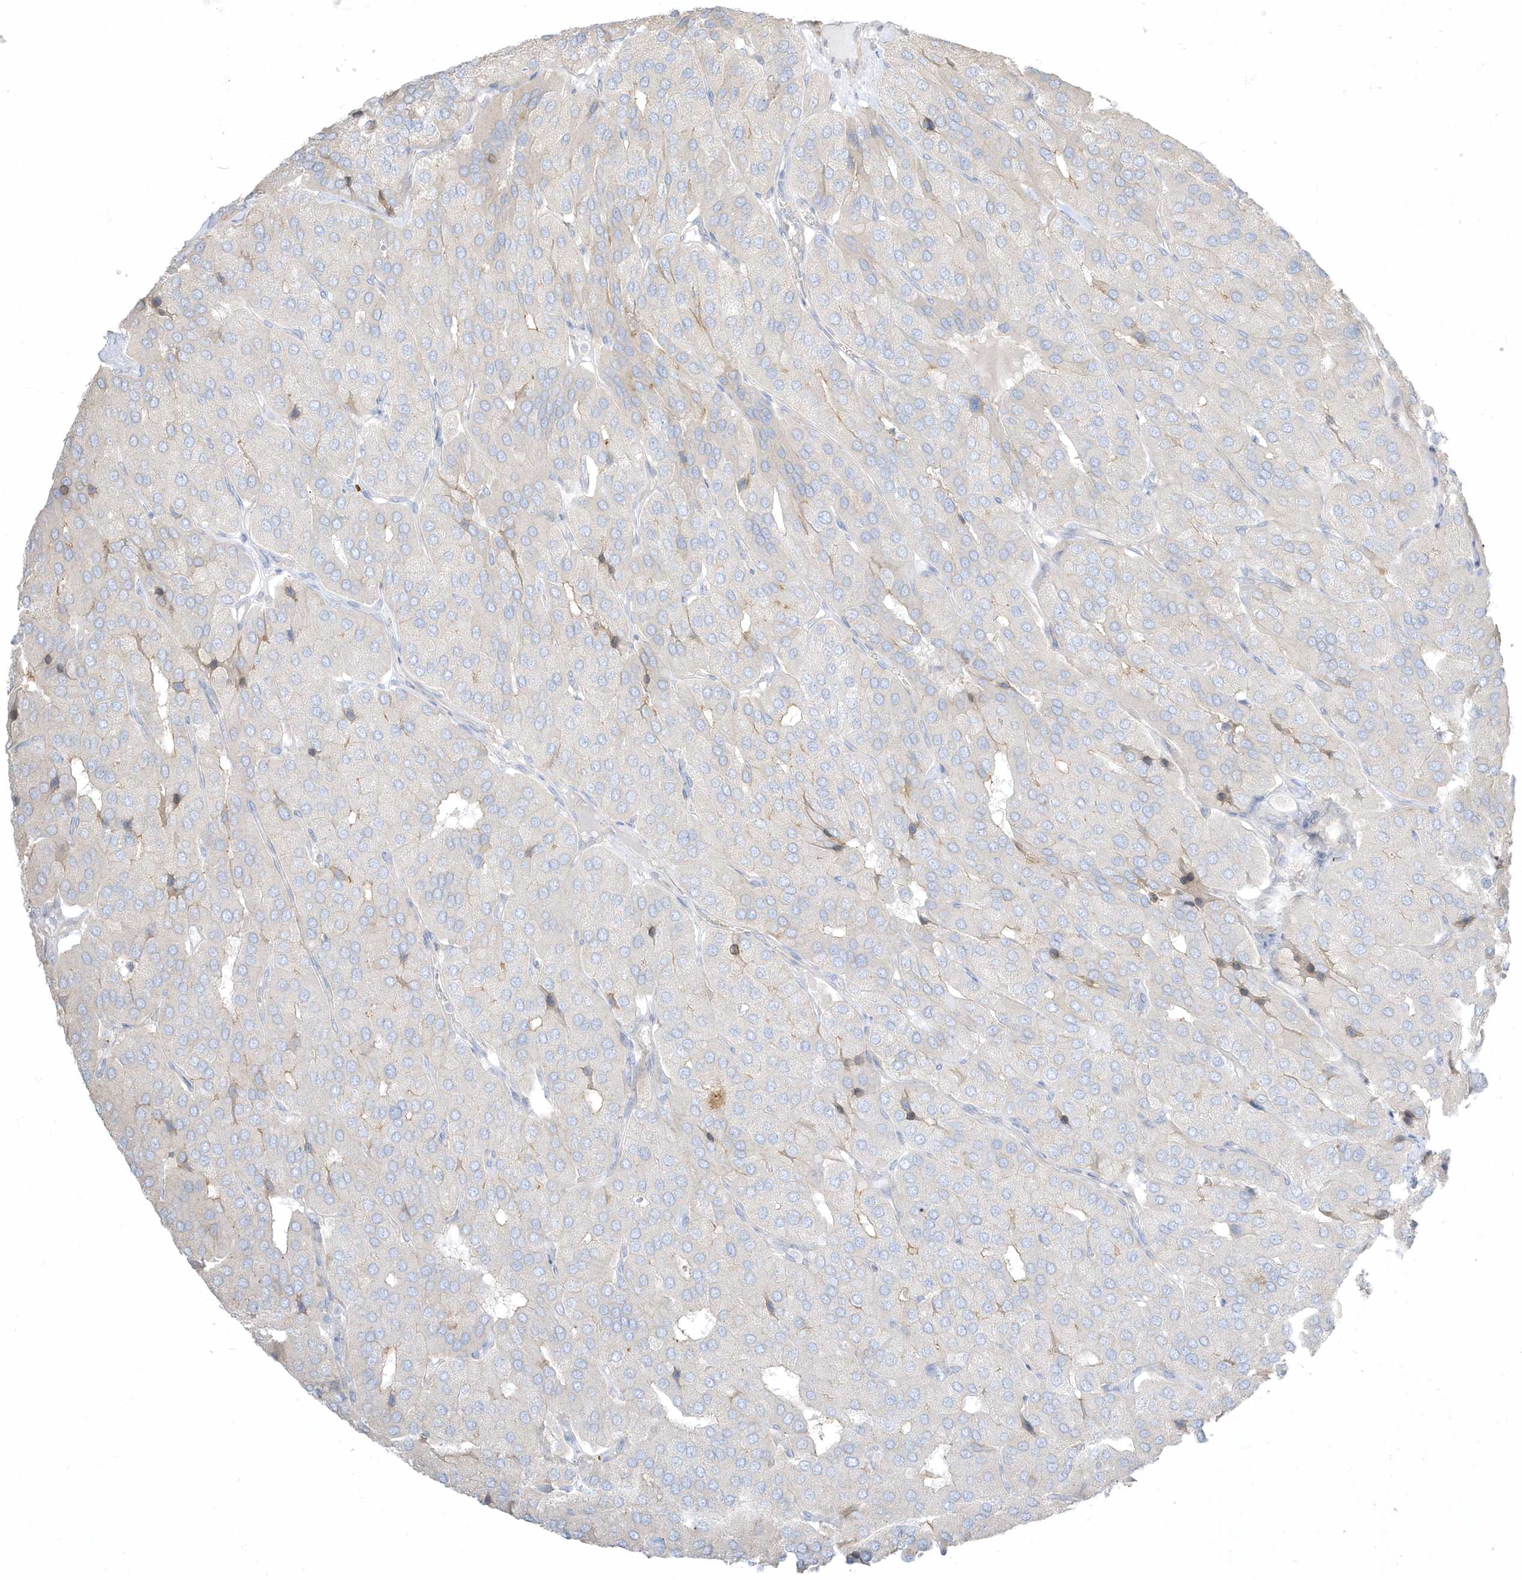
{"staining": {"intensity": "negative", "quantity": "none", "location": "none"}, "tissue": "parathyroid gland", "cell_type": "Glandular cells", "image_type": "normal", "snomed": [{"axis": "morphology", "description": "Normal tissue, NOS"}, {"axis": "morphology", "description": "Adenoma, NOS"}, {"axis": "topography", "description": "Parathyroid gland"}], "caption": "Unremarkable parathyroid gland was stained to show a protein in brown. There is no significant expression in glandular cells. (IHC, brightfield microscopy, high magnification).", "gene": "ARHGEF9", "patient": {"sex": "female", "age": 86}}